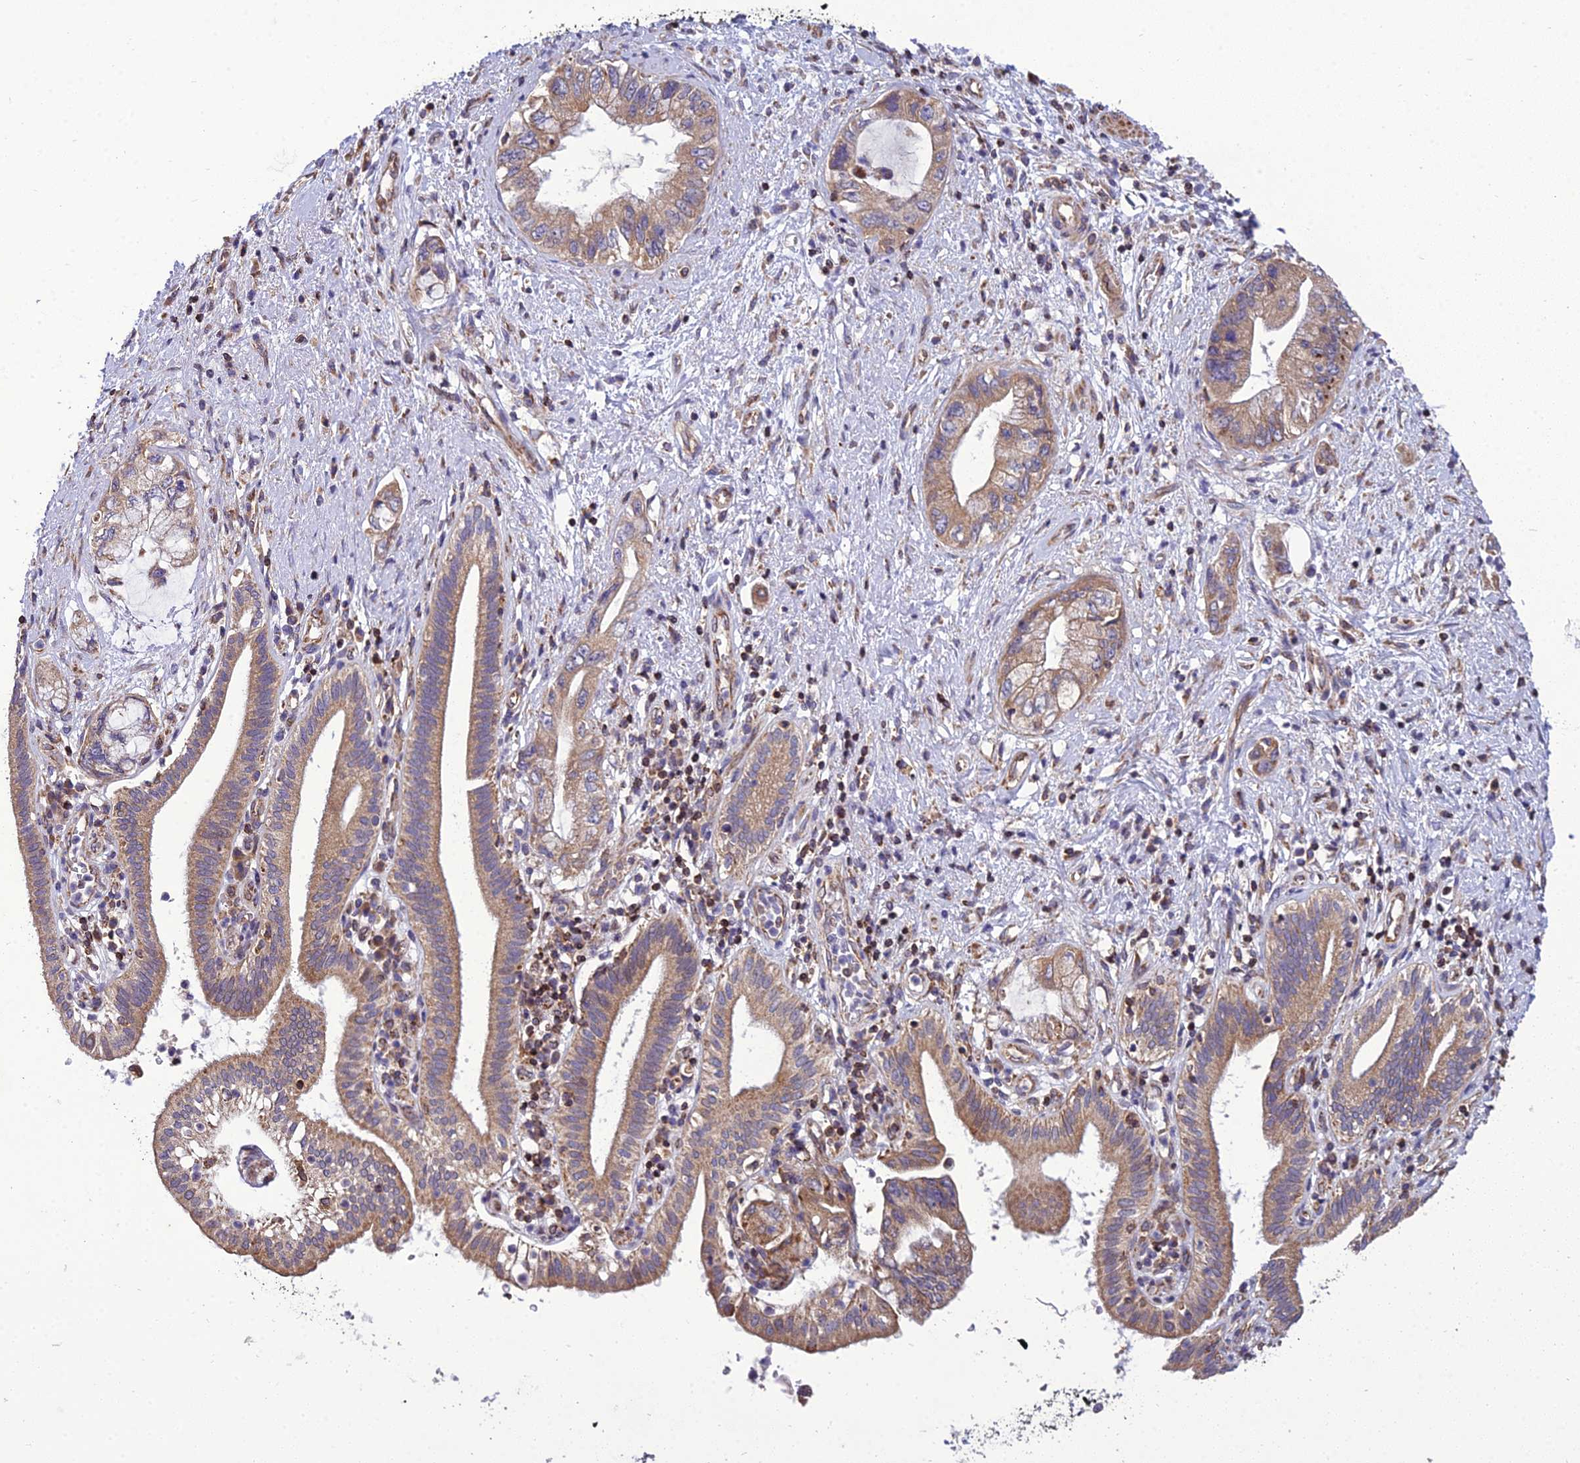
{"staining": {"intensity": "moderate", "quantity": ">75%", "location": "cytoplasmic/membranous"}, "tissue": "pancreatic cancer", "cell_type": "Tumor cells", "image_type": "cancer", "snomed": [{"axis": "morphology", "description": "Adenocarcinoma, NOS"}, {"axis": "topography", "description": "Pancreas"}], "caption": "Moderate cytoplasmic/membranous staining is identified in about >75% of tumor cells in adenocarcinoma (pancreatic).", "gene": "GIMAP1", "patient": {"sex": "female", "age": 73}}